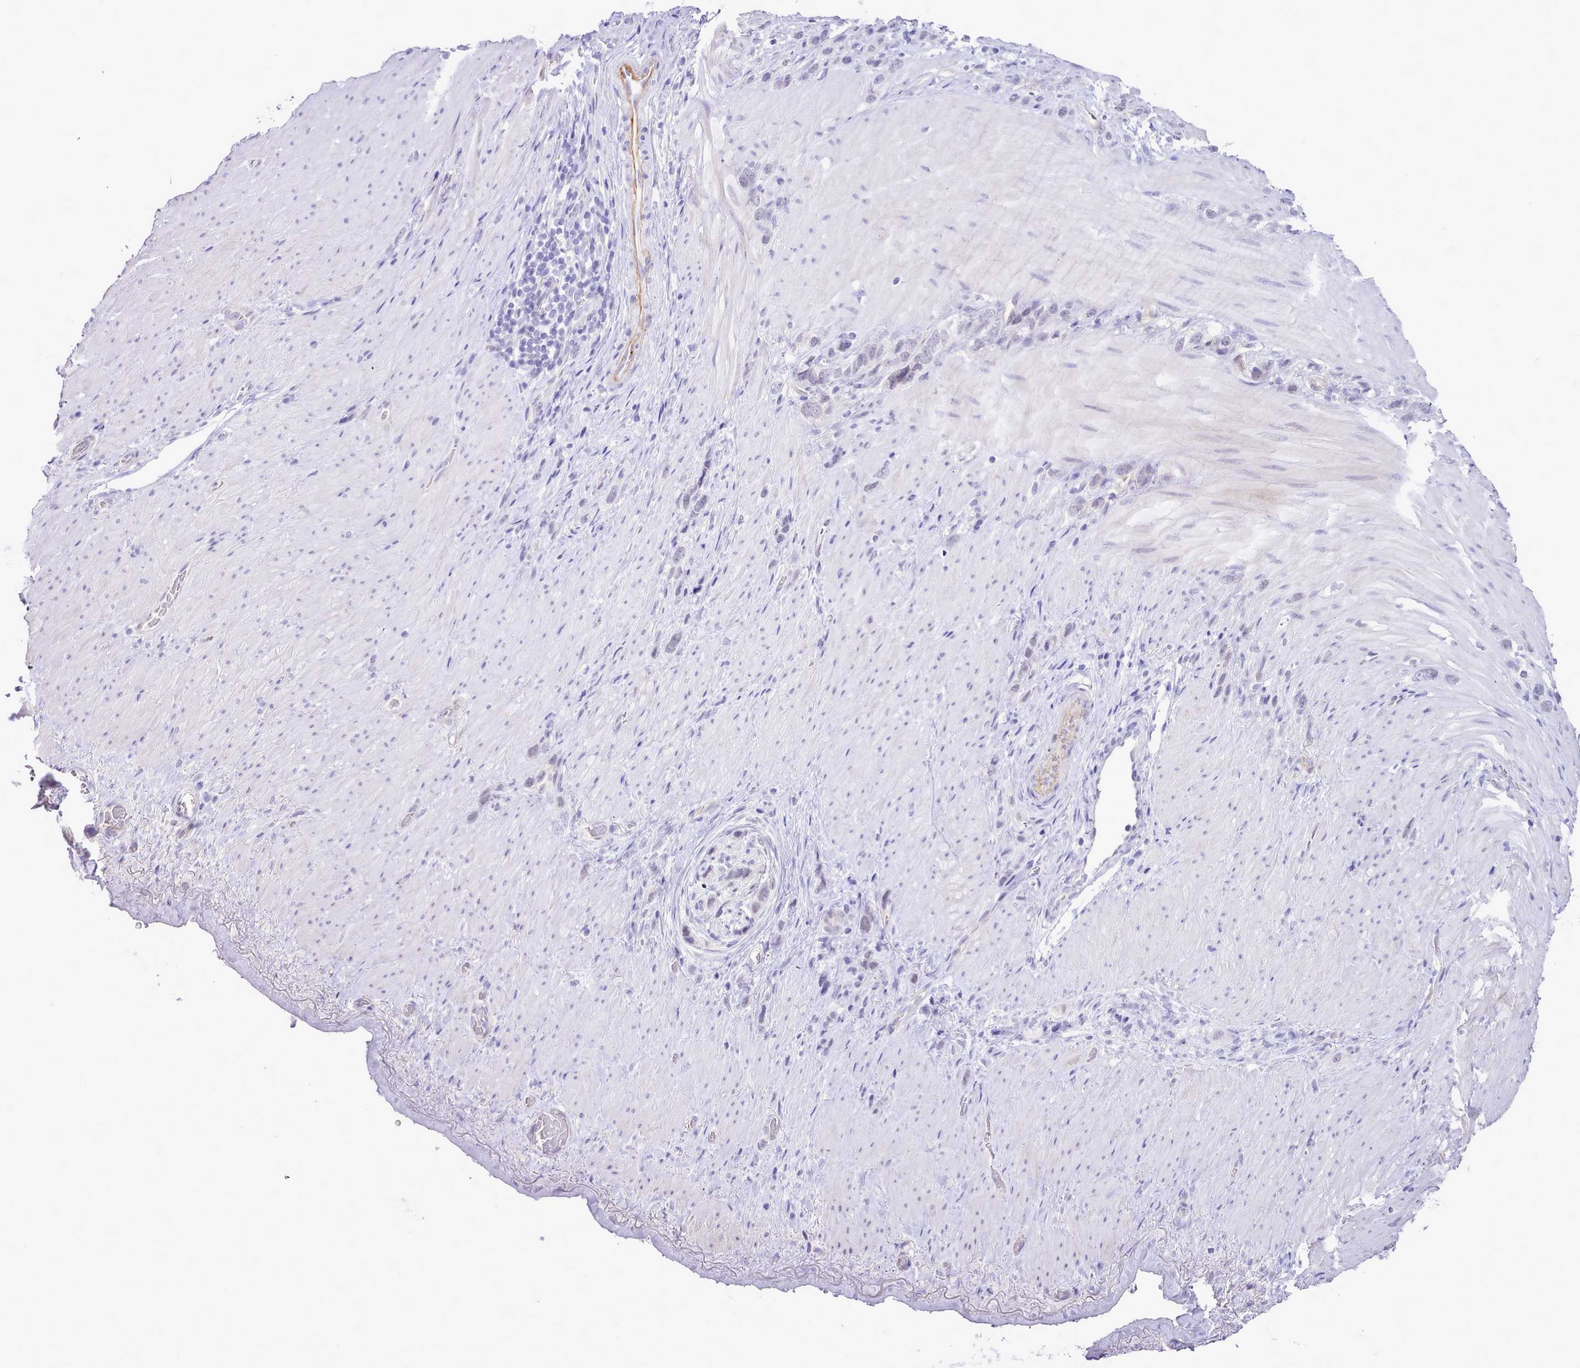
{"staining": {"intensity": "negative", "quantity": "none", "location": "none"}, "tissue": "stomach cancer", "cell_type": "Tumor cells", "image_type": "cancer", "snomed": [{"axis": "morphology", "description": "Adenocarcinoma, NOS"}, {"axis": "topography", "description": "Stomach"}], "caption": "Tumor cells are negative for brown protein staining in stomach cancer.", "gene": "LRRC37A", "patient": {"sex": "female", "age": 65}}